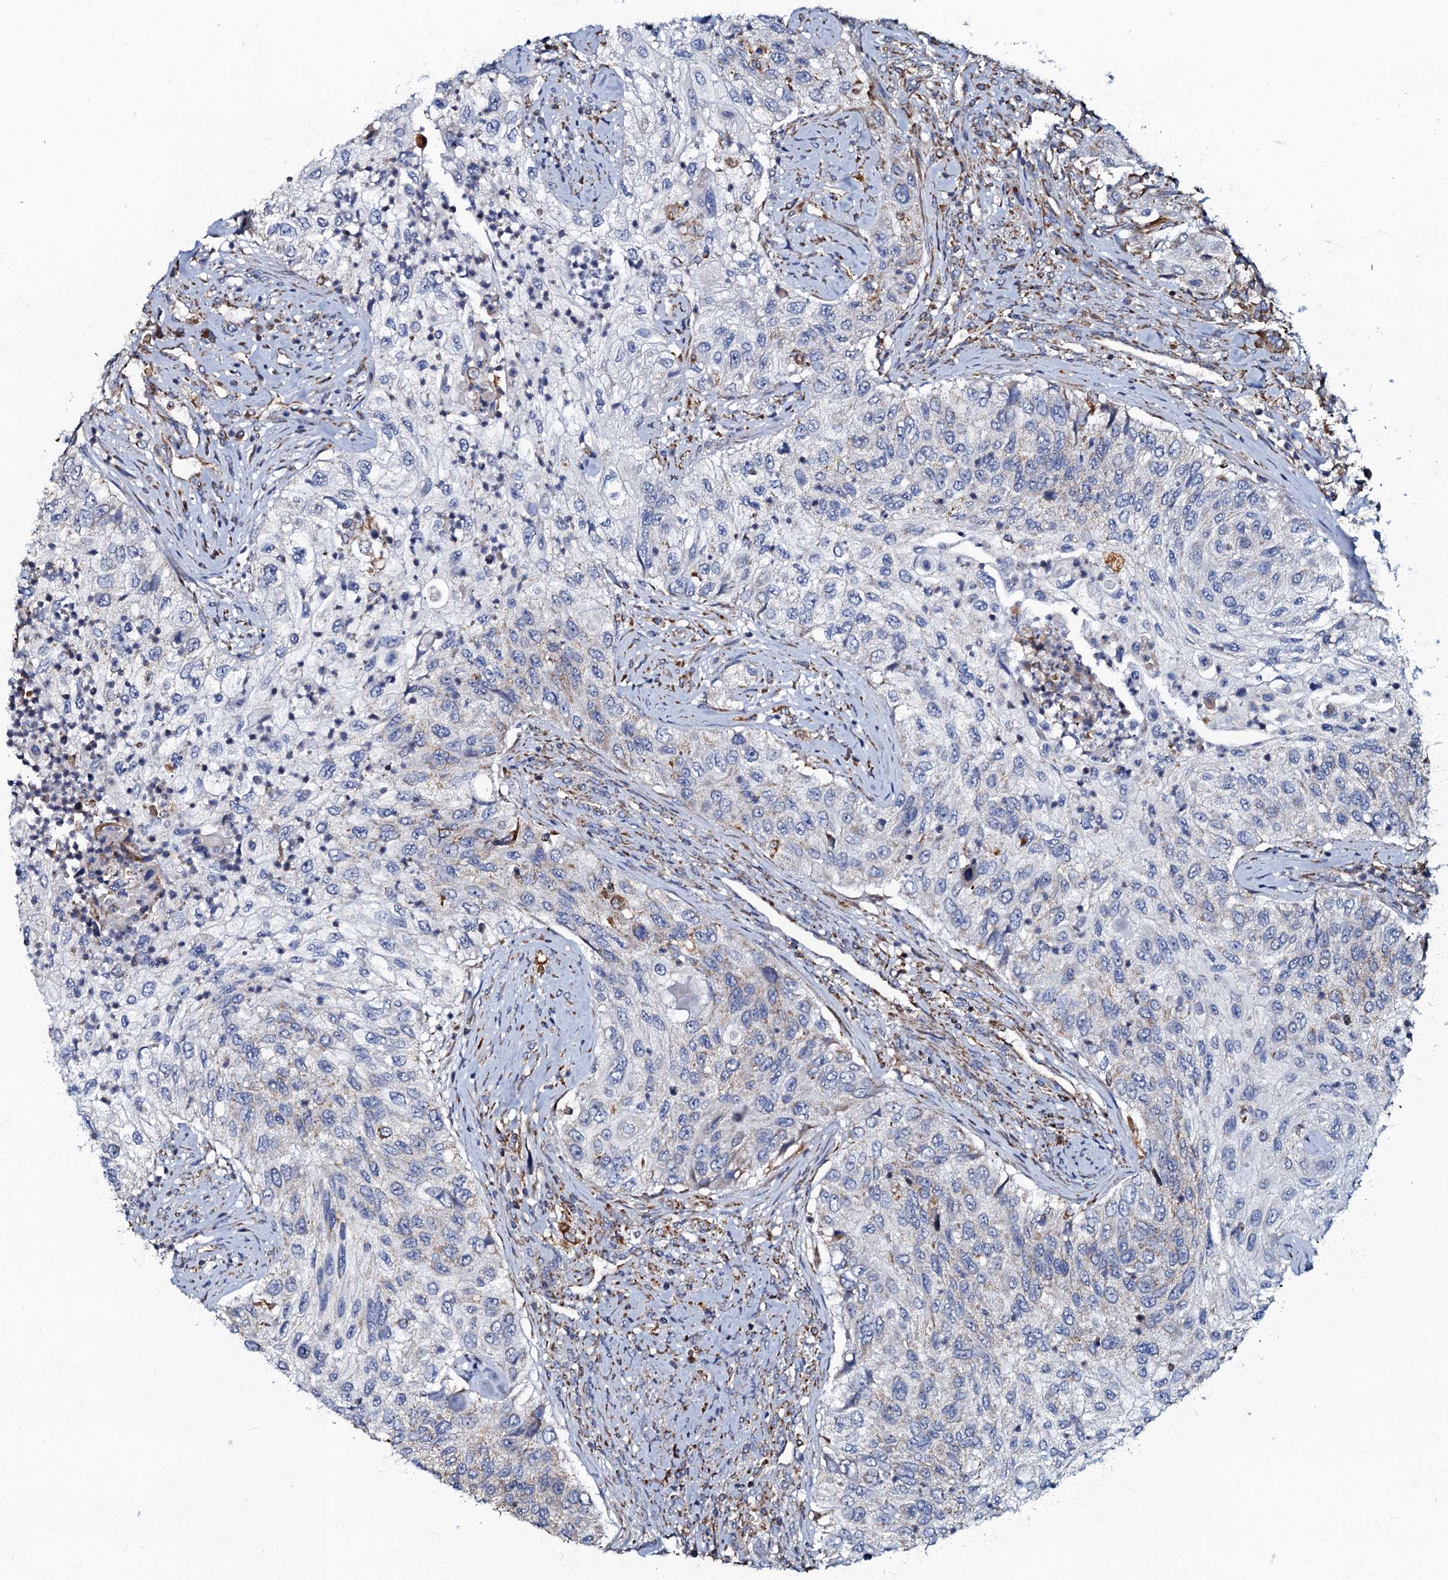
{"staining": {"intensity": "negative", "quantity": "none", "location": "none"}, "tissue": "urothelial cancer", "cell_type": "Tumor cells", "image_type": "cancer", "snomed": [{"axis": "morphology", "description": "Urothelial carcinoma, High grade"}, {"axis": "topography", "description": "Urinary bladder"}], "caption": "The histopathology image displays no significant staining in tumor cells of urothelial carcinoma (high-grade).", "gene": "NDUFA12", "patient": {"sex": "female", "age": 60}}